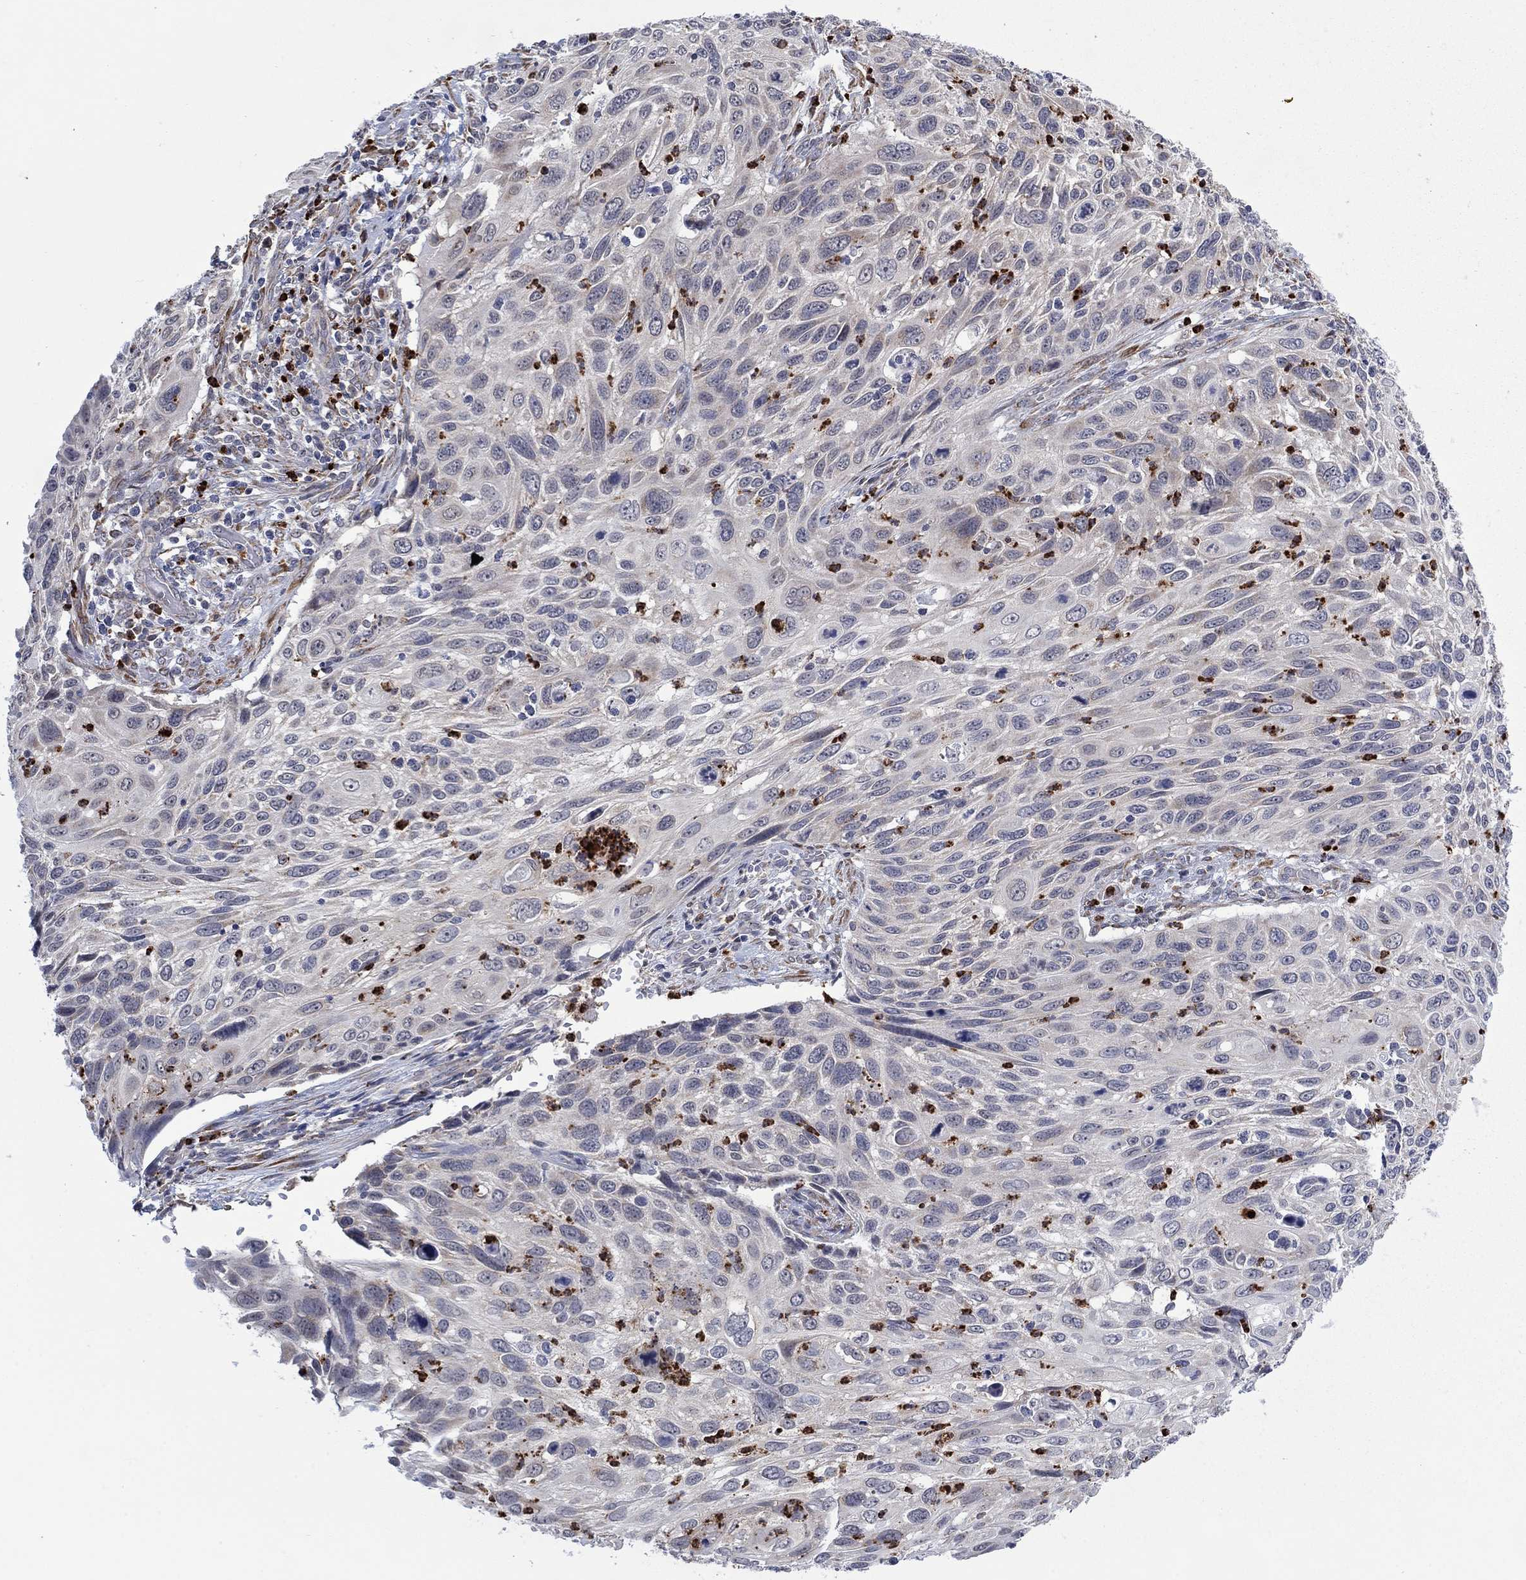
{"staining": {"intensity": "negative", "quantity": "none", "location": "none"}, "tissue": "cervical cancer", "cell_type": "Tumor cells", "image_type": "cancer", "snomed": [{"axis": "morphology", "description": "Squamous cell carcinoma, NOS"}, {"axis": "topography", "description": "Cervix"}], "caption": "Immunohistochemical staining of human squamous cell carcinoma (cervical) shows no significant positivity in tumor cells.", "gene": "MTRFR", "patient": {"sex": "female", "age": 70}}